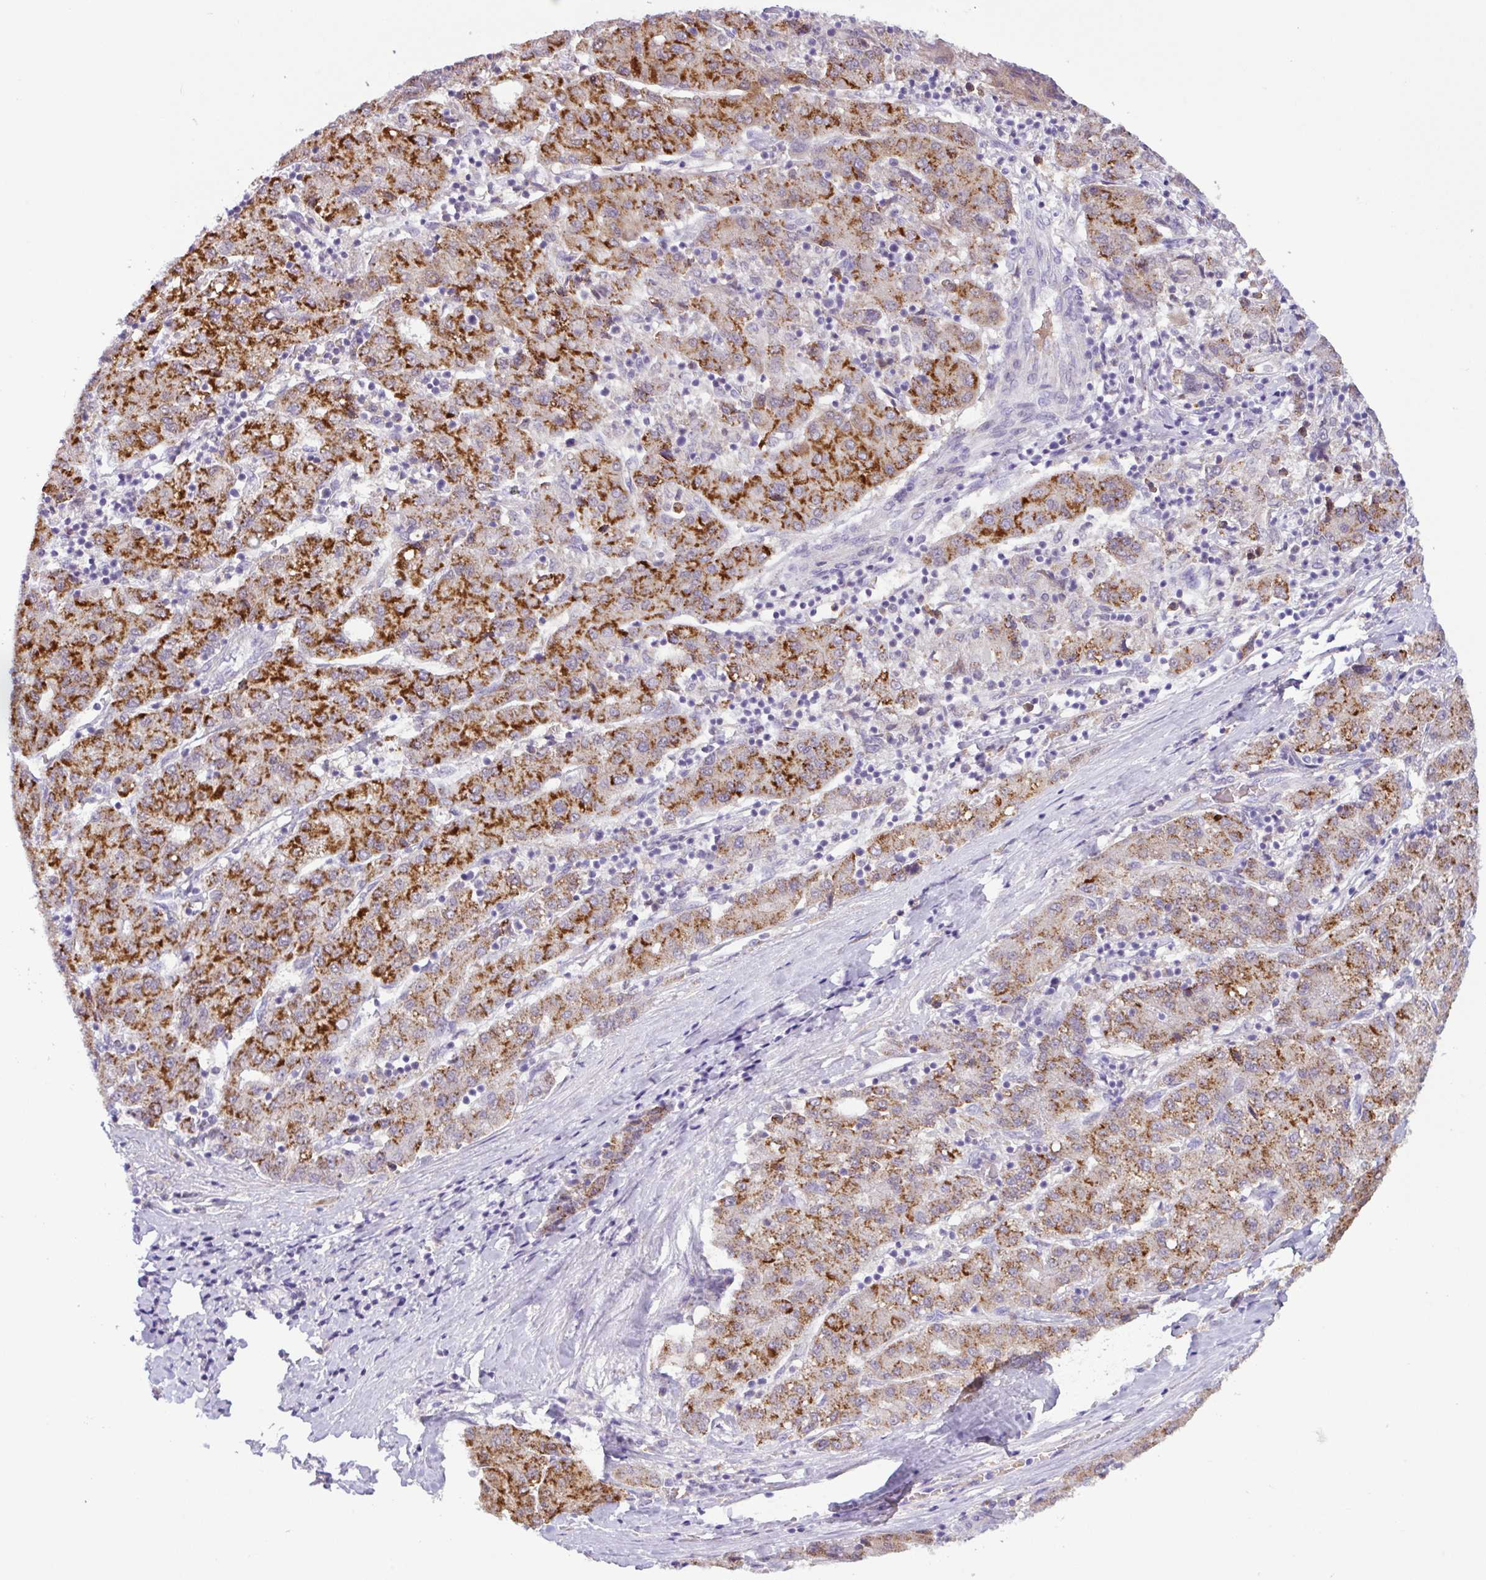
{"staining": {"intensity": "strong", "quantity": ">75%", "location": "cytoplasmic/membranous"}, "tissue": "liver cancer", "cell_type": "Tumor cells", "image_type": "cancer", "snomed": [{"axis": "morphology", "description": "Carcinoma, Hepatocellular, NOS"}, {"axis": "topography", "description": "Liver"}], "caption": "Immunohistochemical staining of liver hepatocellular carcinoma displays strong cytoplasmic/membranous protein positivity in about >75% of tumor cells.", "gene": "TONSL", "patient": {"sex": "male", "age": 65}}